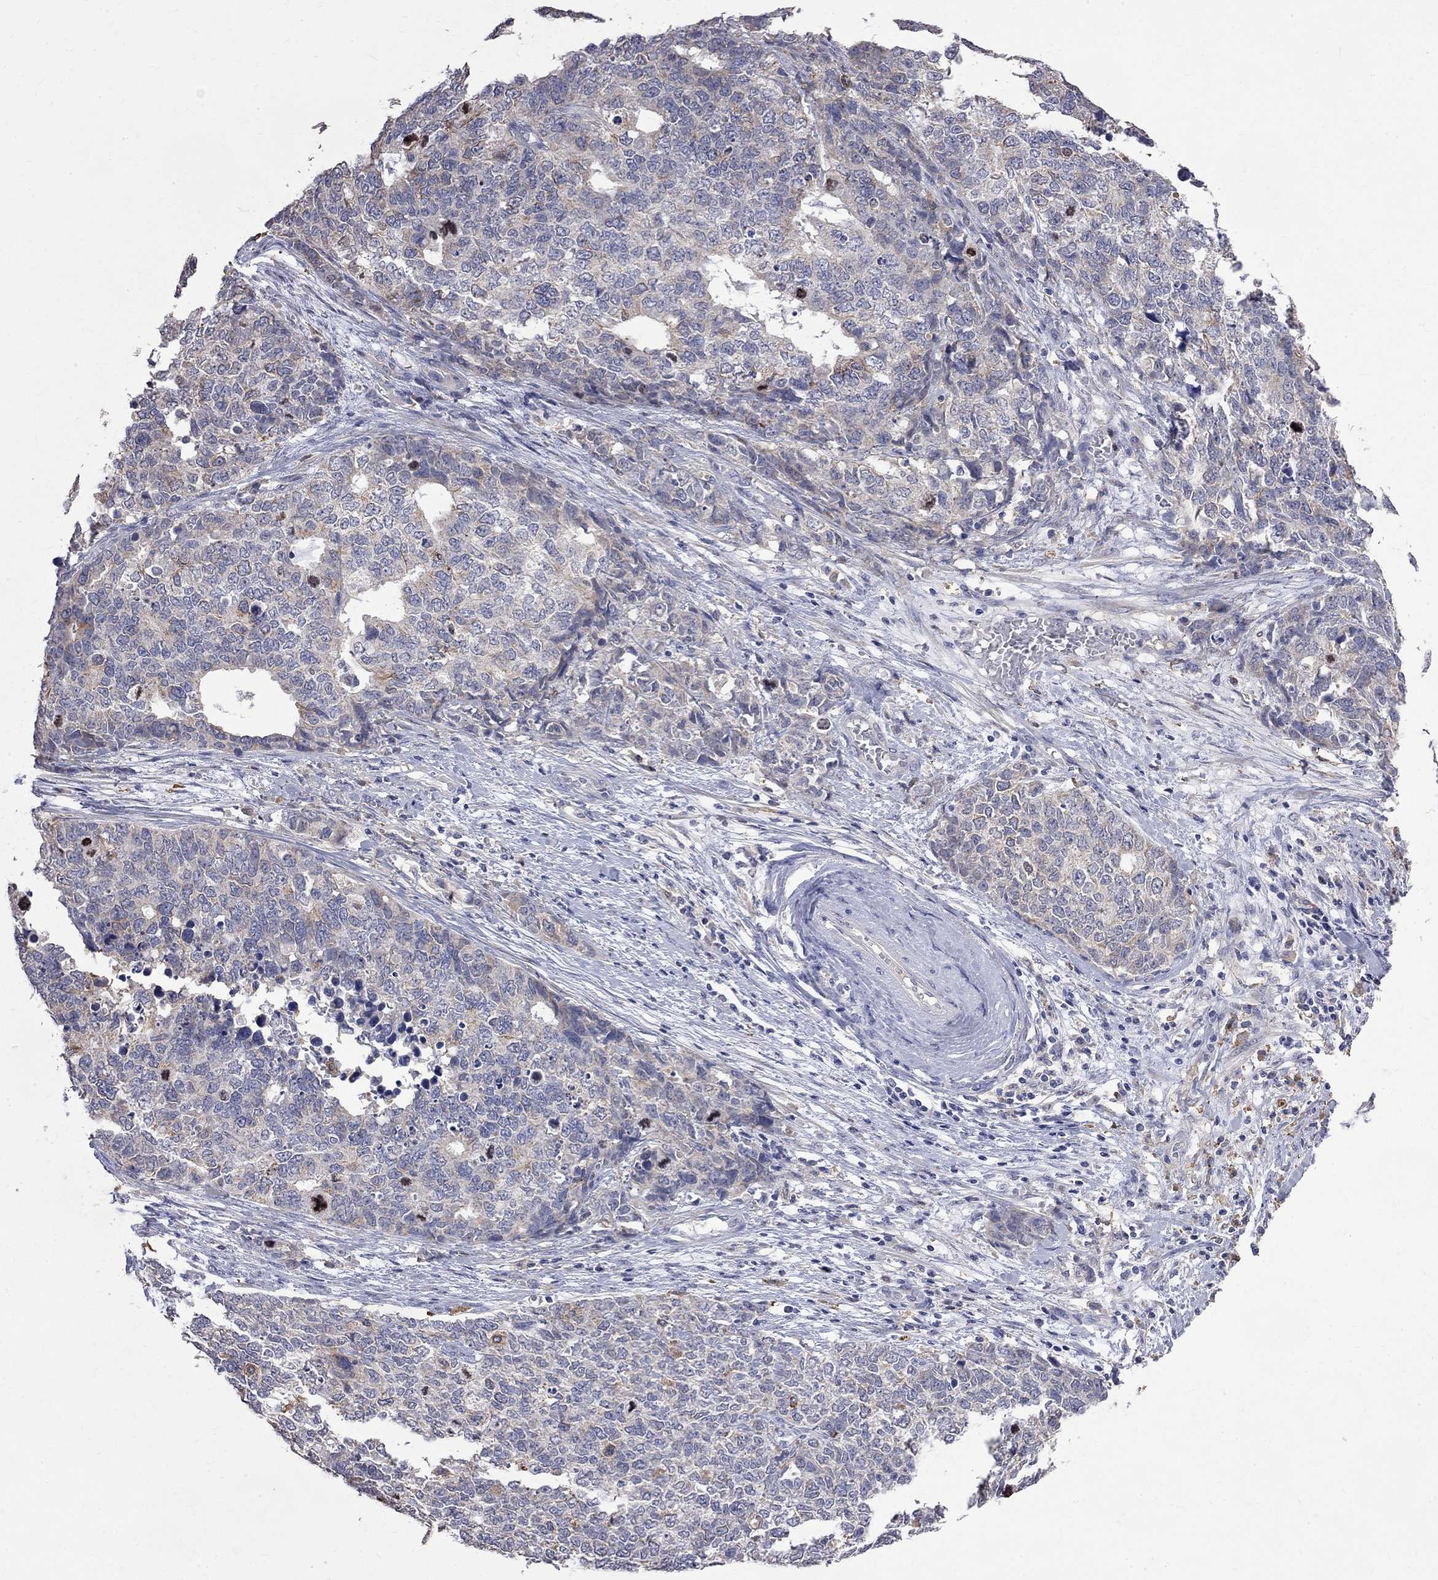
{"staining": {"intensity": "weak", "quantity": "<25%", "location": "cytoplasmic/membranous"}, "tissue": "cervical cancer", "cell_type": "Tumor cells", "image_type": "cancer", "snomed": [{"axis": "morphology", "description": "Squamous cell carcinoma, NOS"}, {"axis": "topography", "description": "Cervix"}], "caption": "This is a photomicrograph of immunohistochemistry staining of squamous cell carcinoma (cervical), which shows no positivity in tumor cells. Nuclei are stained in blue.", "gene": "CKAP2", "patient": {"sex": "female", "age": 63}}